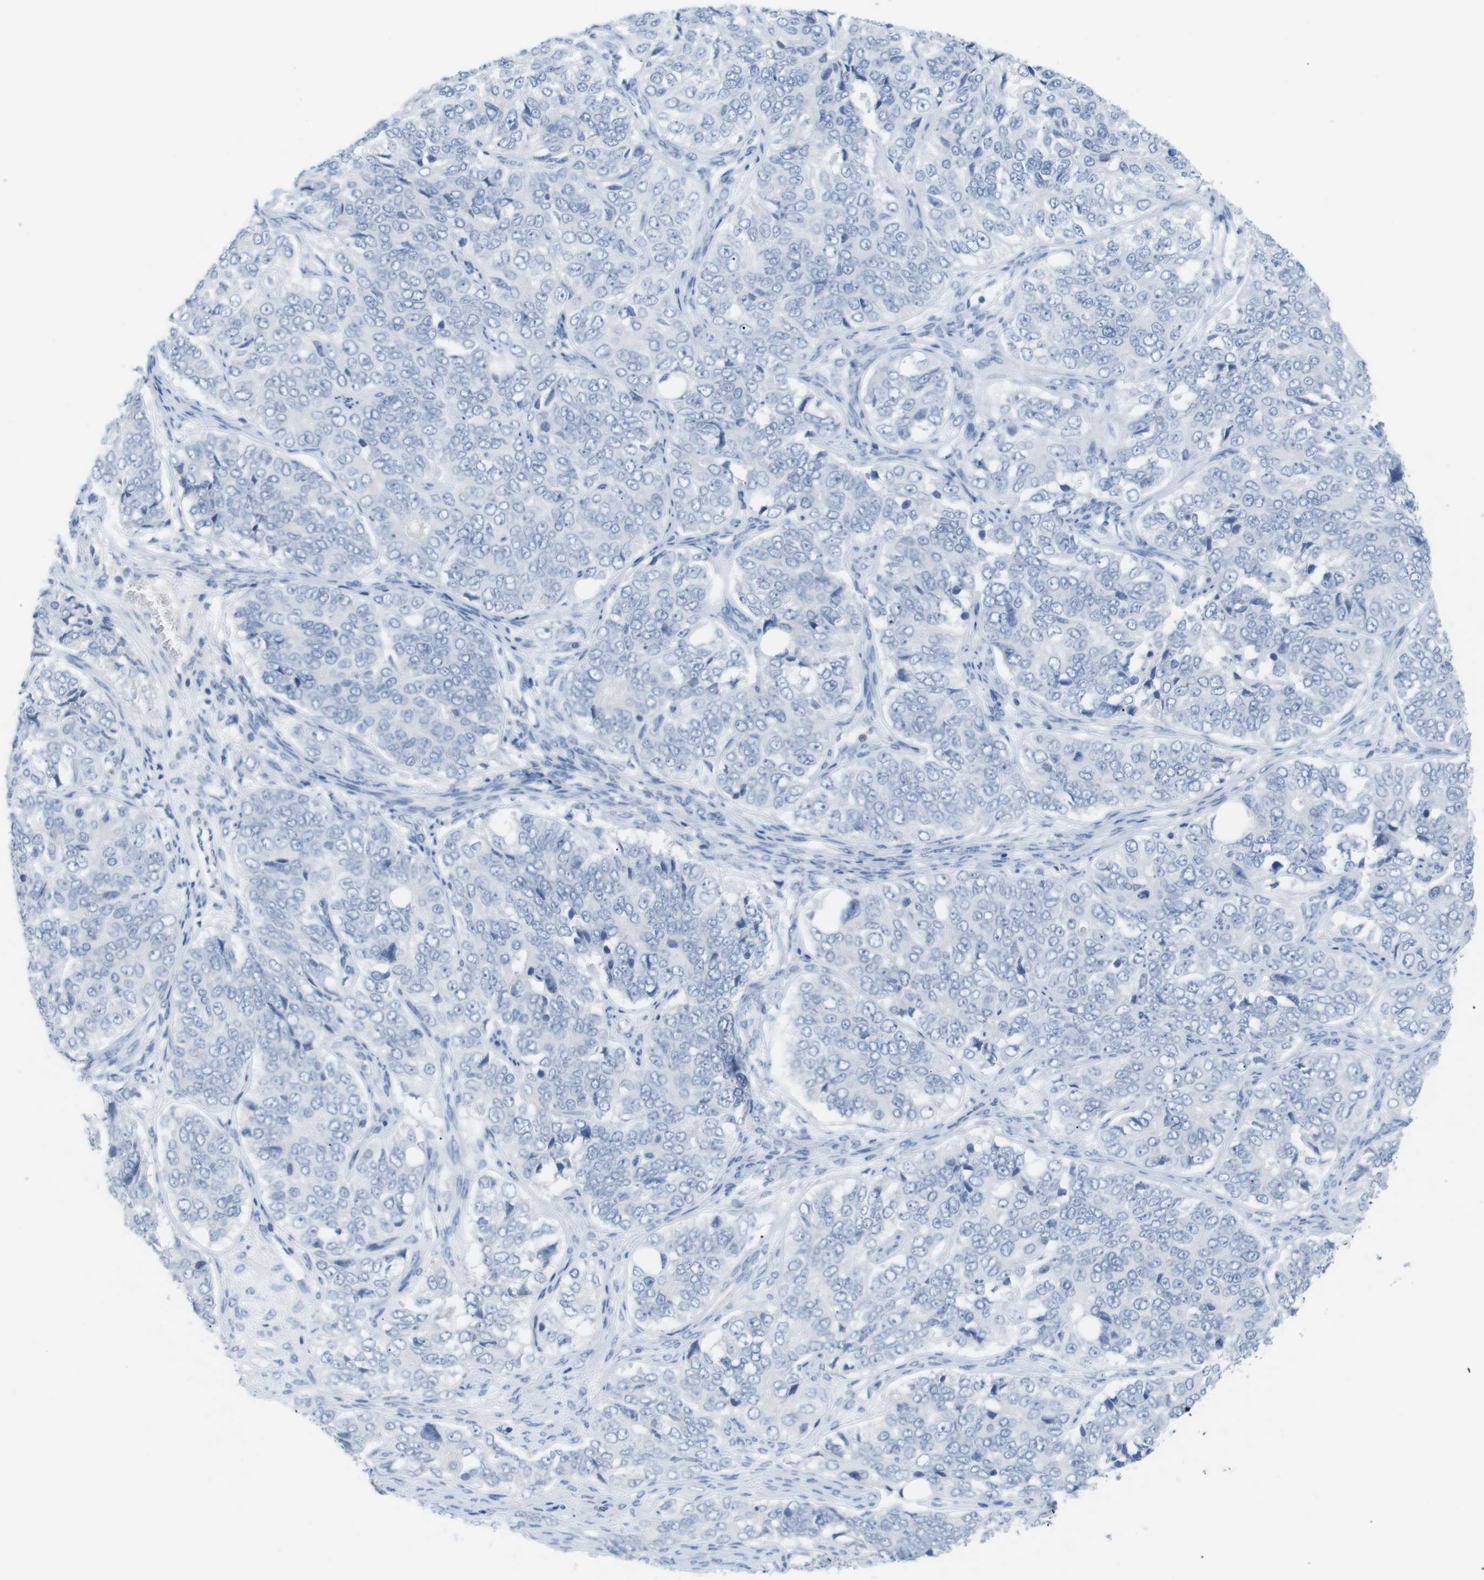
{"staining": {"intensity": "negative", "quantity": "none", "location": "none"}, "tissue": "ovarian cancer", "cell_type": "Tumor cells", "image_type": "cancer", "snomed": [{"axis": "morphology", "description": "Carcinoma, endometroid"}, {"axis": "topography", "description": "Ovary"}], "caption": "The histopathology image displays no staining of tumor cells in endometroid carcinoma (ovarian).", "gene": "HBG2", "patient": {"sex": "female", "age": 51}}